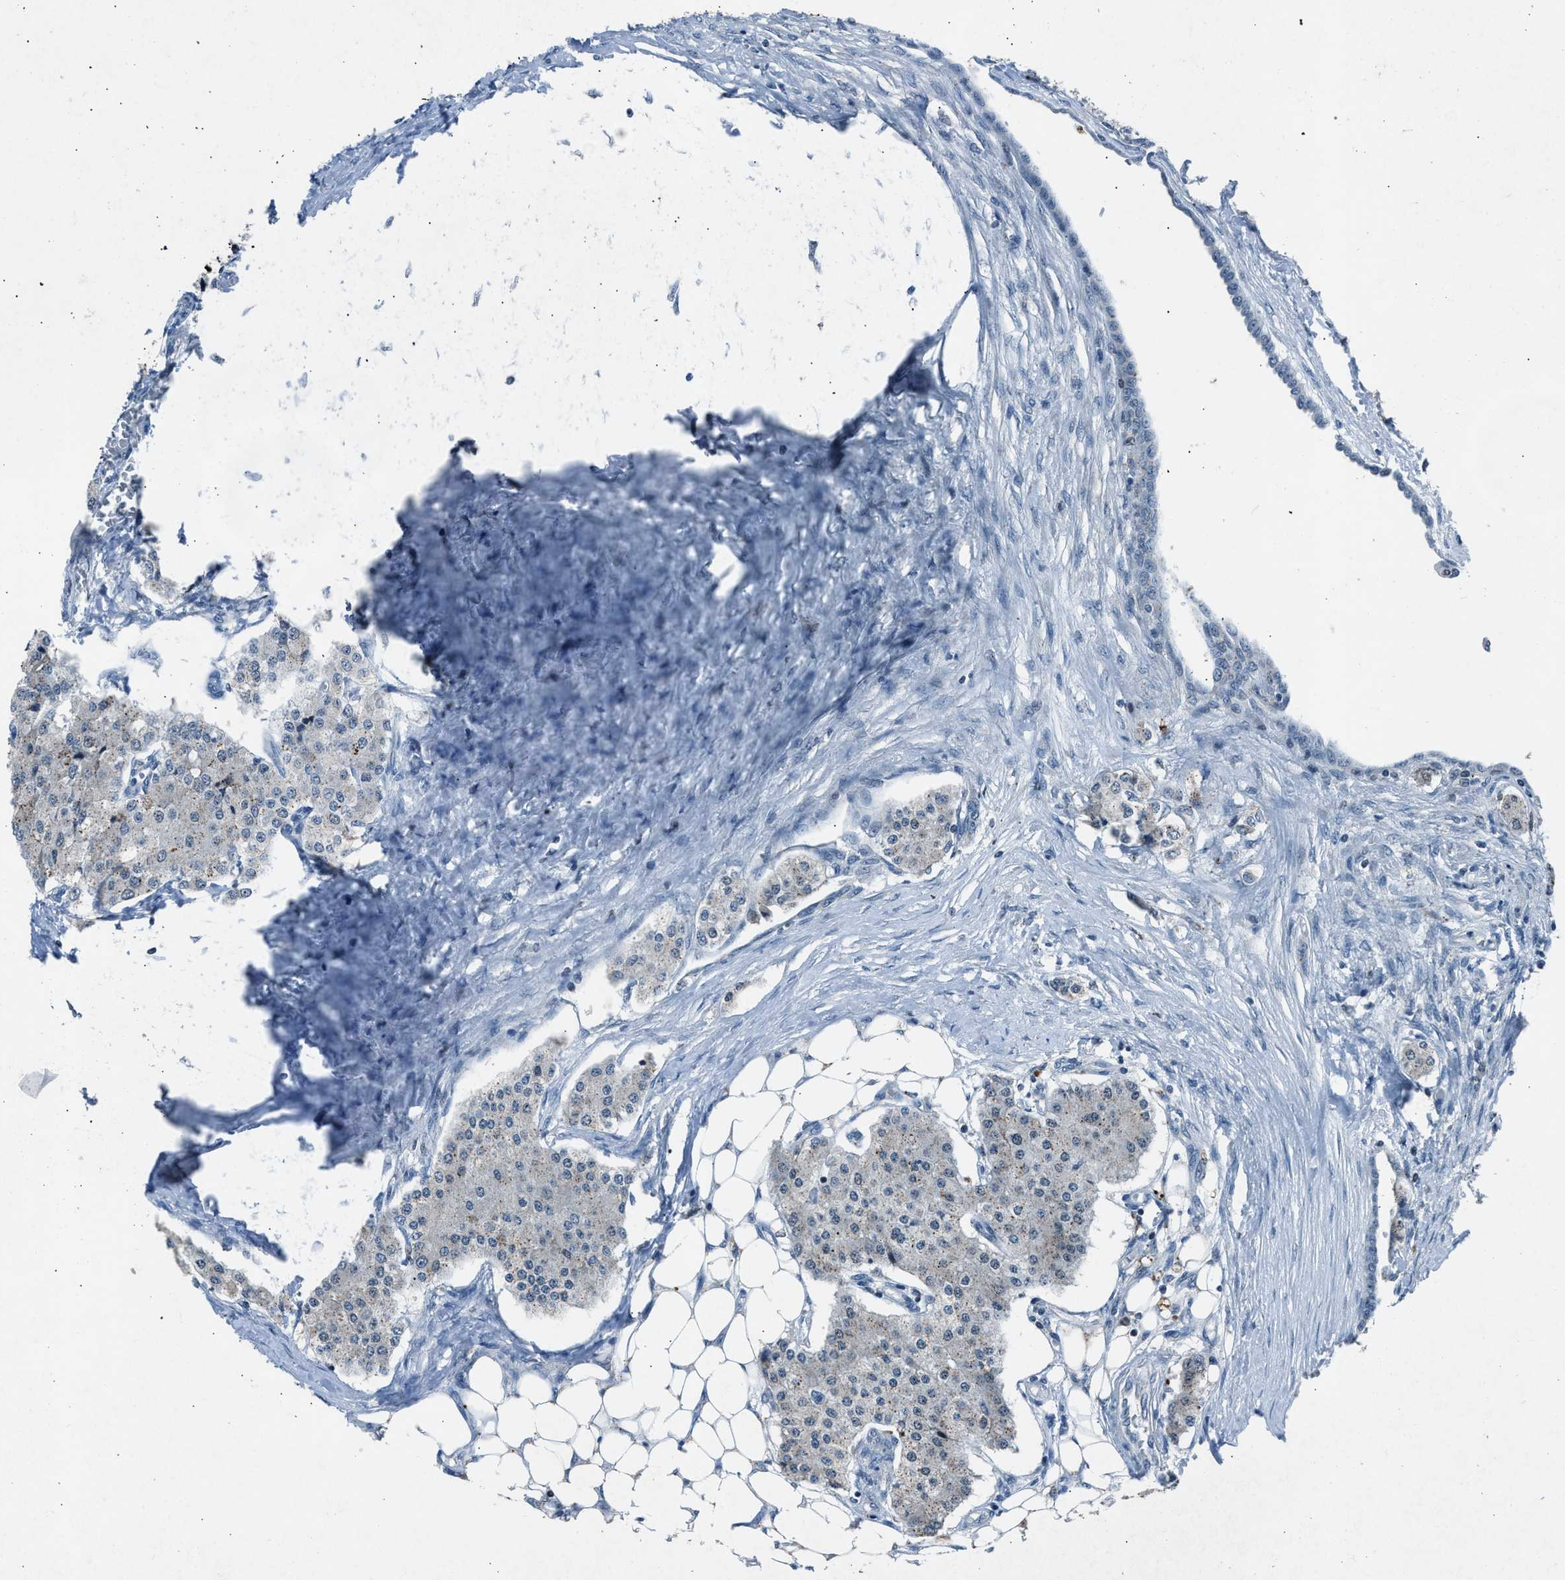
{"staining": {"intensity": "negative", "quantity": "none", "location": "none"}, "tissue": "carcinoid", "cell_type": "Tumor cells", "image_type": "cancer", "snomed": [{"axis": "morphology", "description": "Carcinoid, malignant, NOS"}, {"axis": "topography", "description": "Colon"}], "caption": "This is a histopathology image of immunohistochemistry (IHC) staining of carcinoid (malignant), which shows no expression in tumor cells. (Brightfield microscopy of DAB immunohistochemistry at high magnification).", "gene": "ADCY1", "patient": {"sex": "female", "age": 52}}